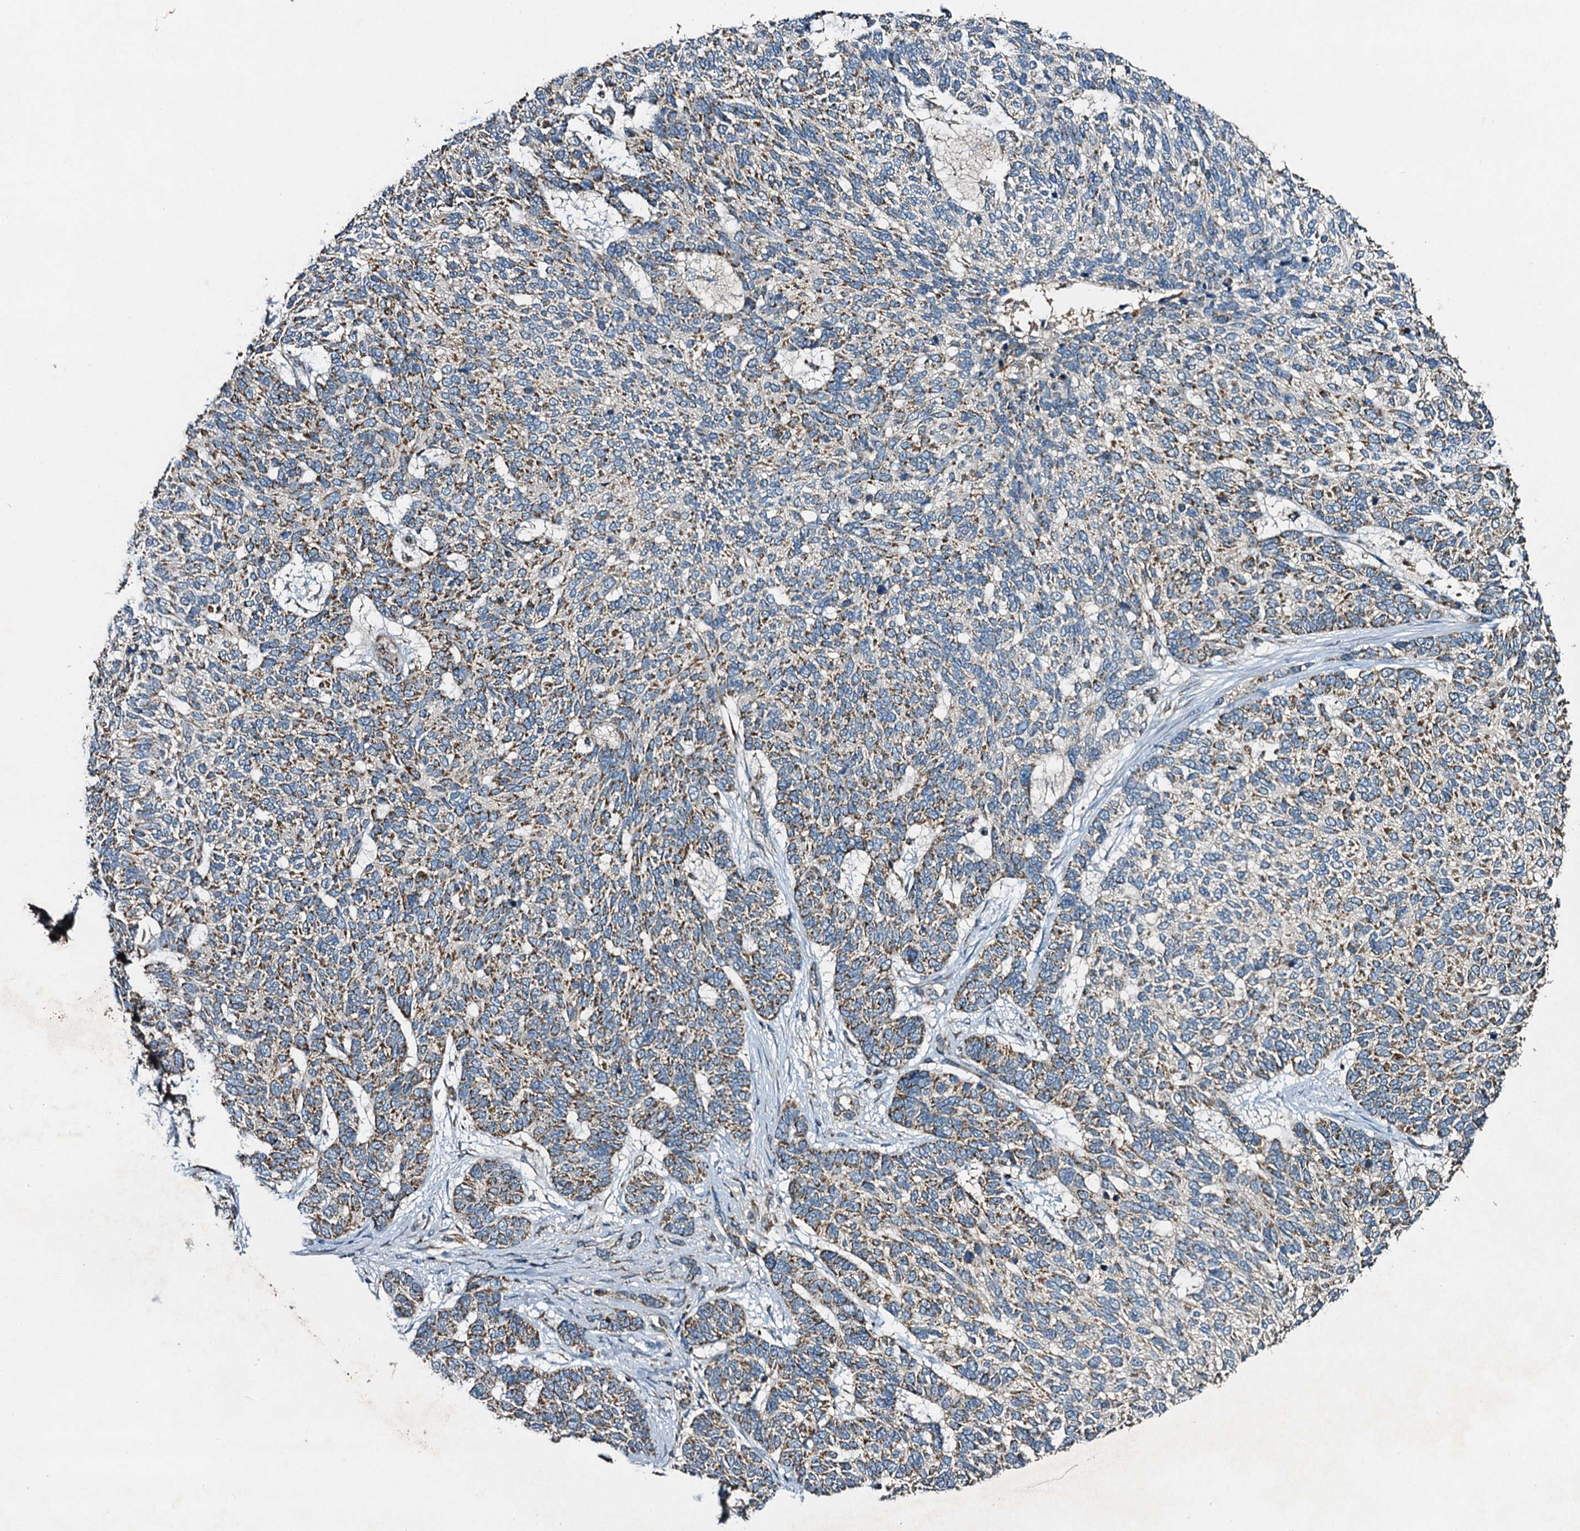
{"staining": {"intensity": "moderate", "quantity": "25%-75%", "location": "cytoplasmic/membranous"}, "tissue": "skin cancer", "cell_type": "Tumor cells", "image_type": "cancer", "snomed": [{"axis": "morphology", "description": "Basal cell carcinoma"}, {"axis": "topography", "description": "Skin"}], "caption": "This micrograph shows IHC staining of skin cancer (basal cell carcinoma), with medium moderate cytoplasmic/membranous expression in about 25%-75% of tumor cells.", "gene": "NDUFA13", "patient": {"sex": "female", "age": 65}}